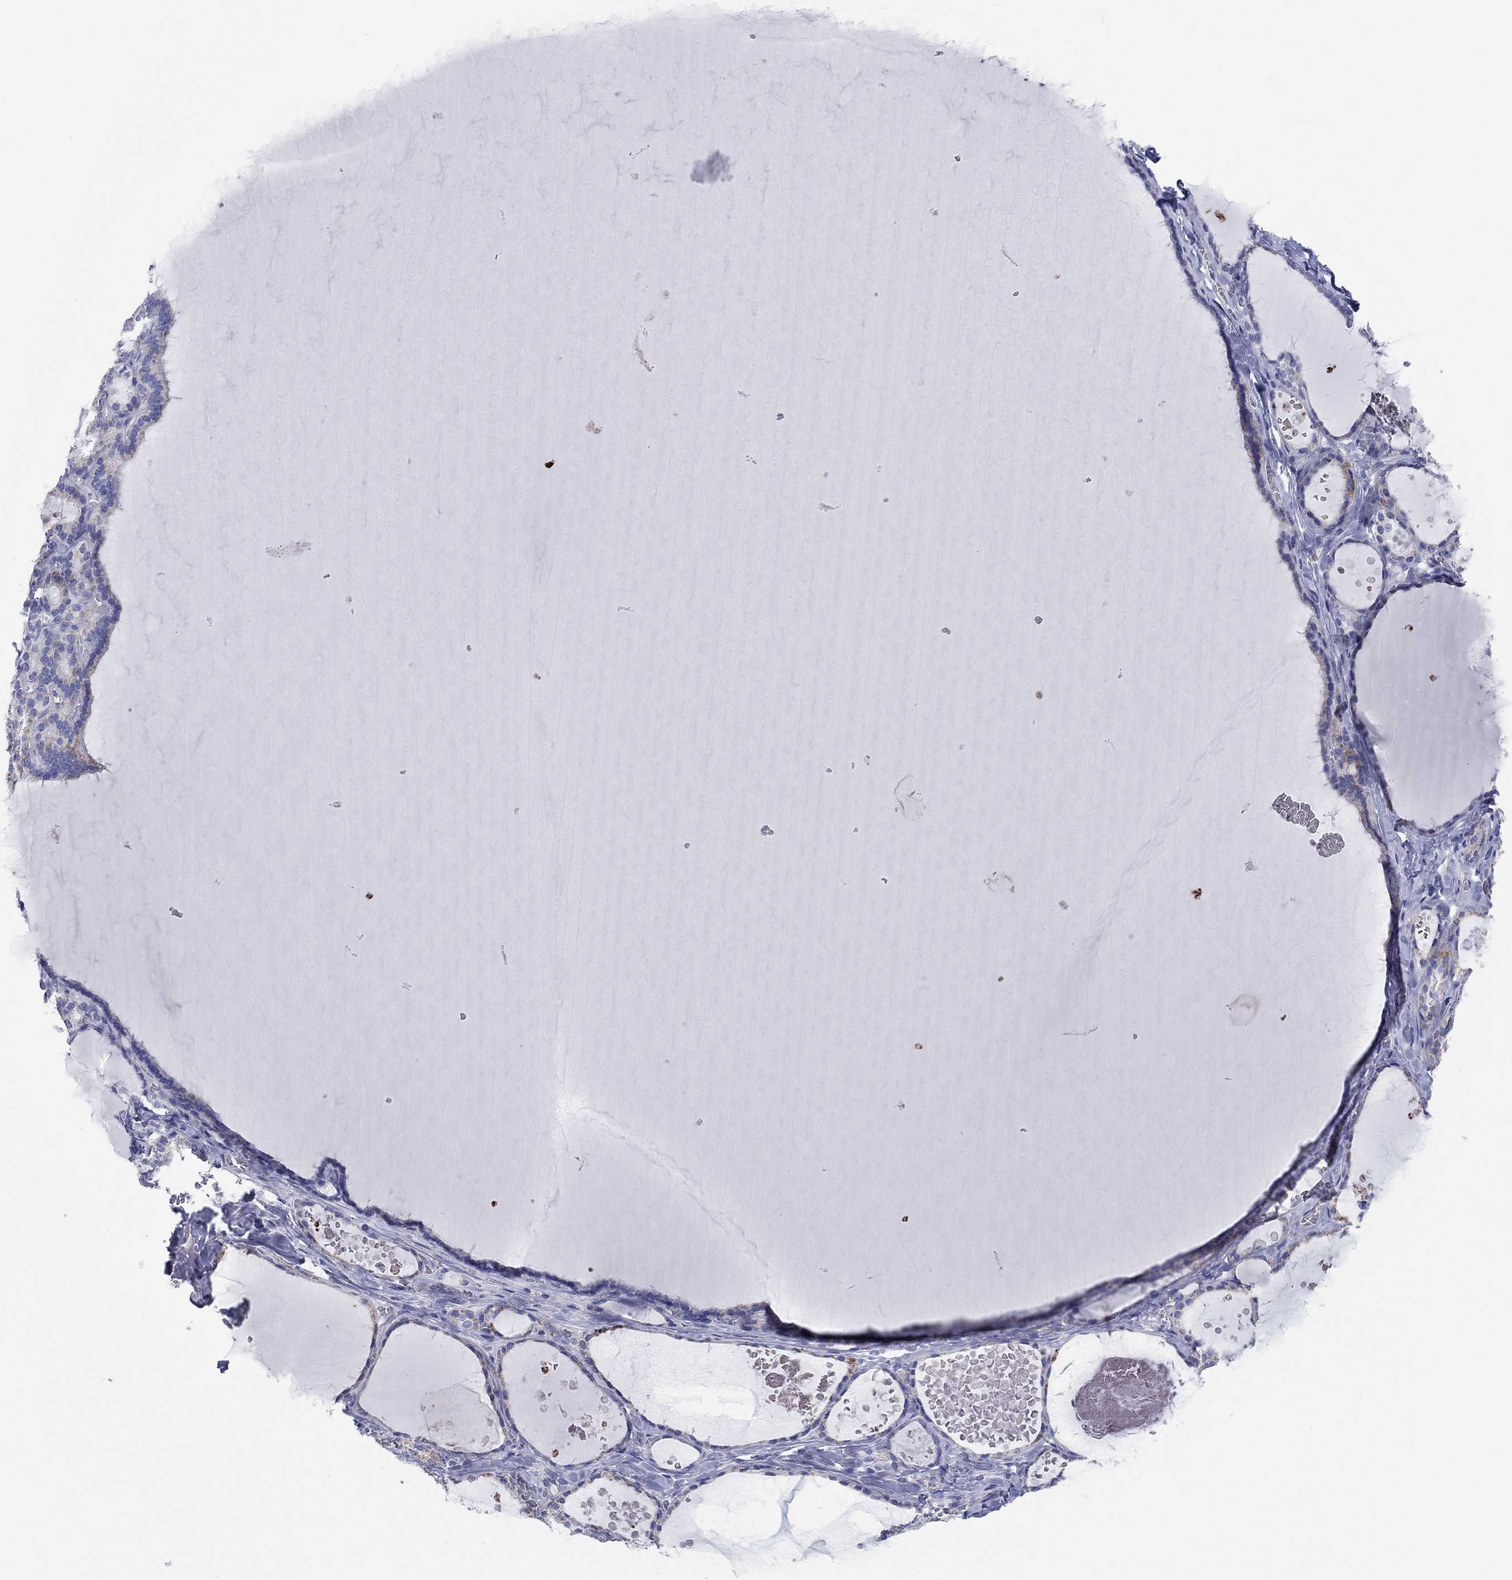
{"staining": {"intensity": "weak", "quantity": "25%-75%", "location": "cytoplasmic/membranous"}, "tissue": "thyroid gland", "cell_type": "Glandular cells", "image_type": "normal", "snomed": [{"axis": "morphology", "description": "Normal tissue, NOS"}, {"axis": "topography", "description": "Thyroid gland"}], "caption": "Protein staining shows weak cytoplasmic/membranous positivity in about 25%-75% of glandular cells in benign thyroid gland.", "gene": "MGST3", "patient": {"sex": "female", "age": 56}}